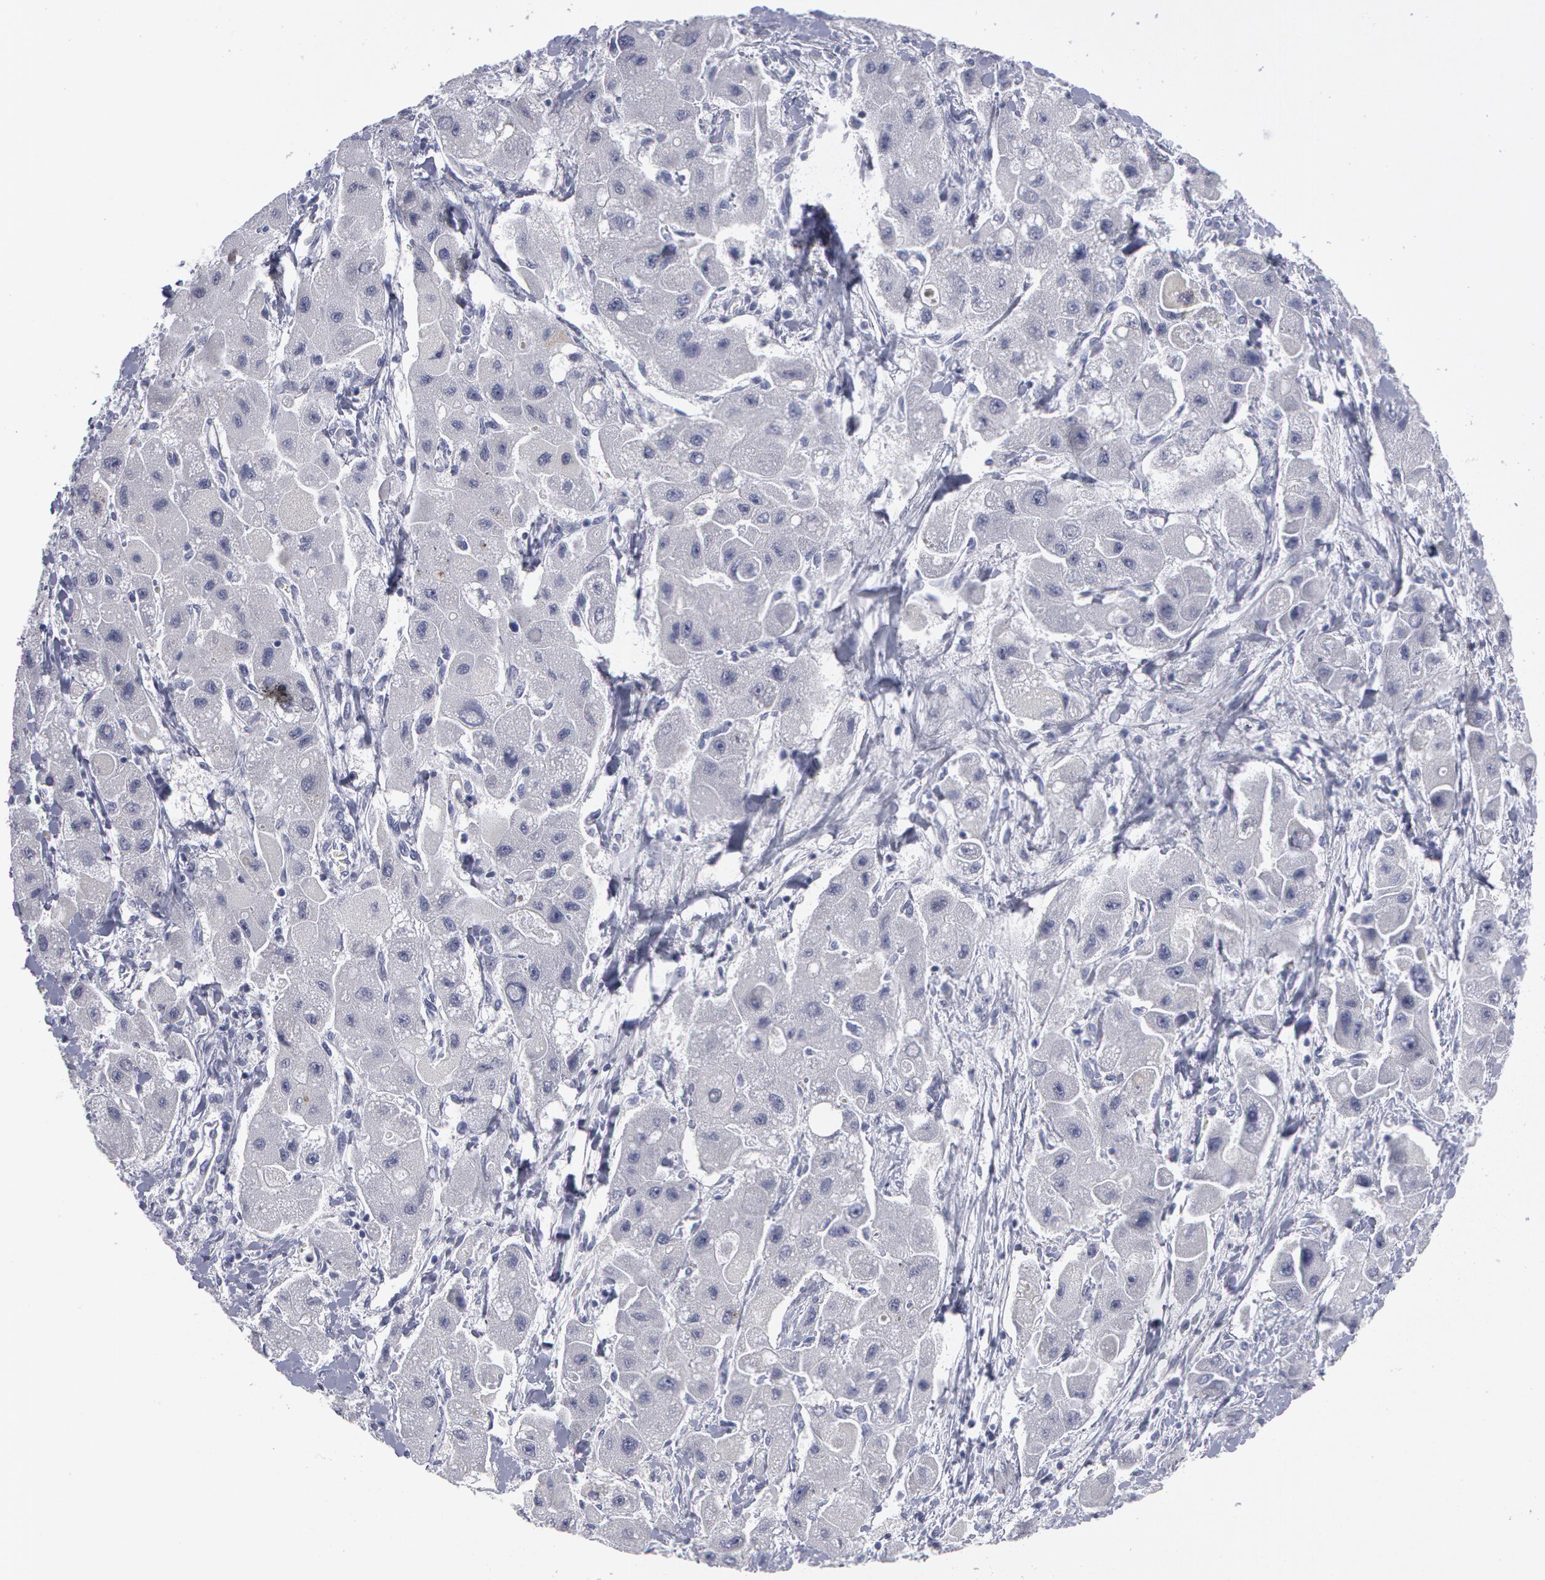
{"staining": {"intensity": "negative", "quantity": "none", "location": "none"}, "tissue": "liver cancer", "cell_type": "Tumor cells", "image_type": "cancer", "snomed": [{"axis": "morphology", "description": "Carcinoma, Hepatocellular, NOS"}, {"axis": "topography", "description": "Liver"}], "caption": "High power microscopy image of an immunohistochemistry photomicrograph of liver cancer (hepatocellular carcinoma), revealing no significant positivity in tumor cells.", "gene": "SMC1B", "patient": {"sex": "male", "age": 24}}